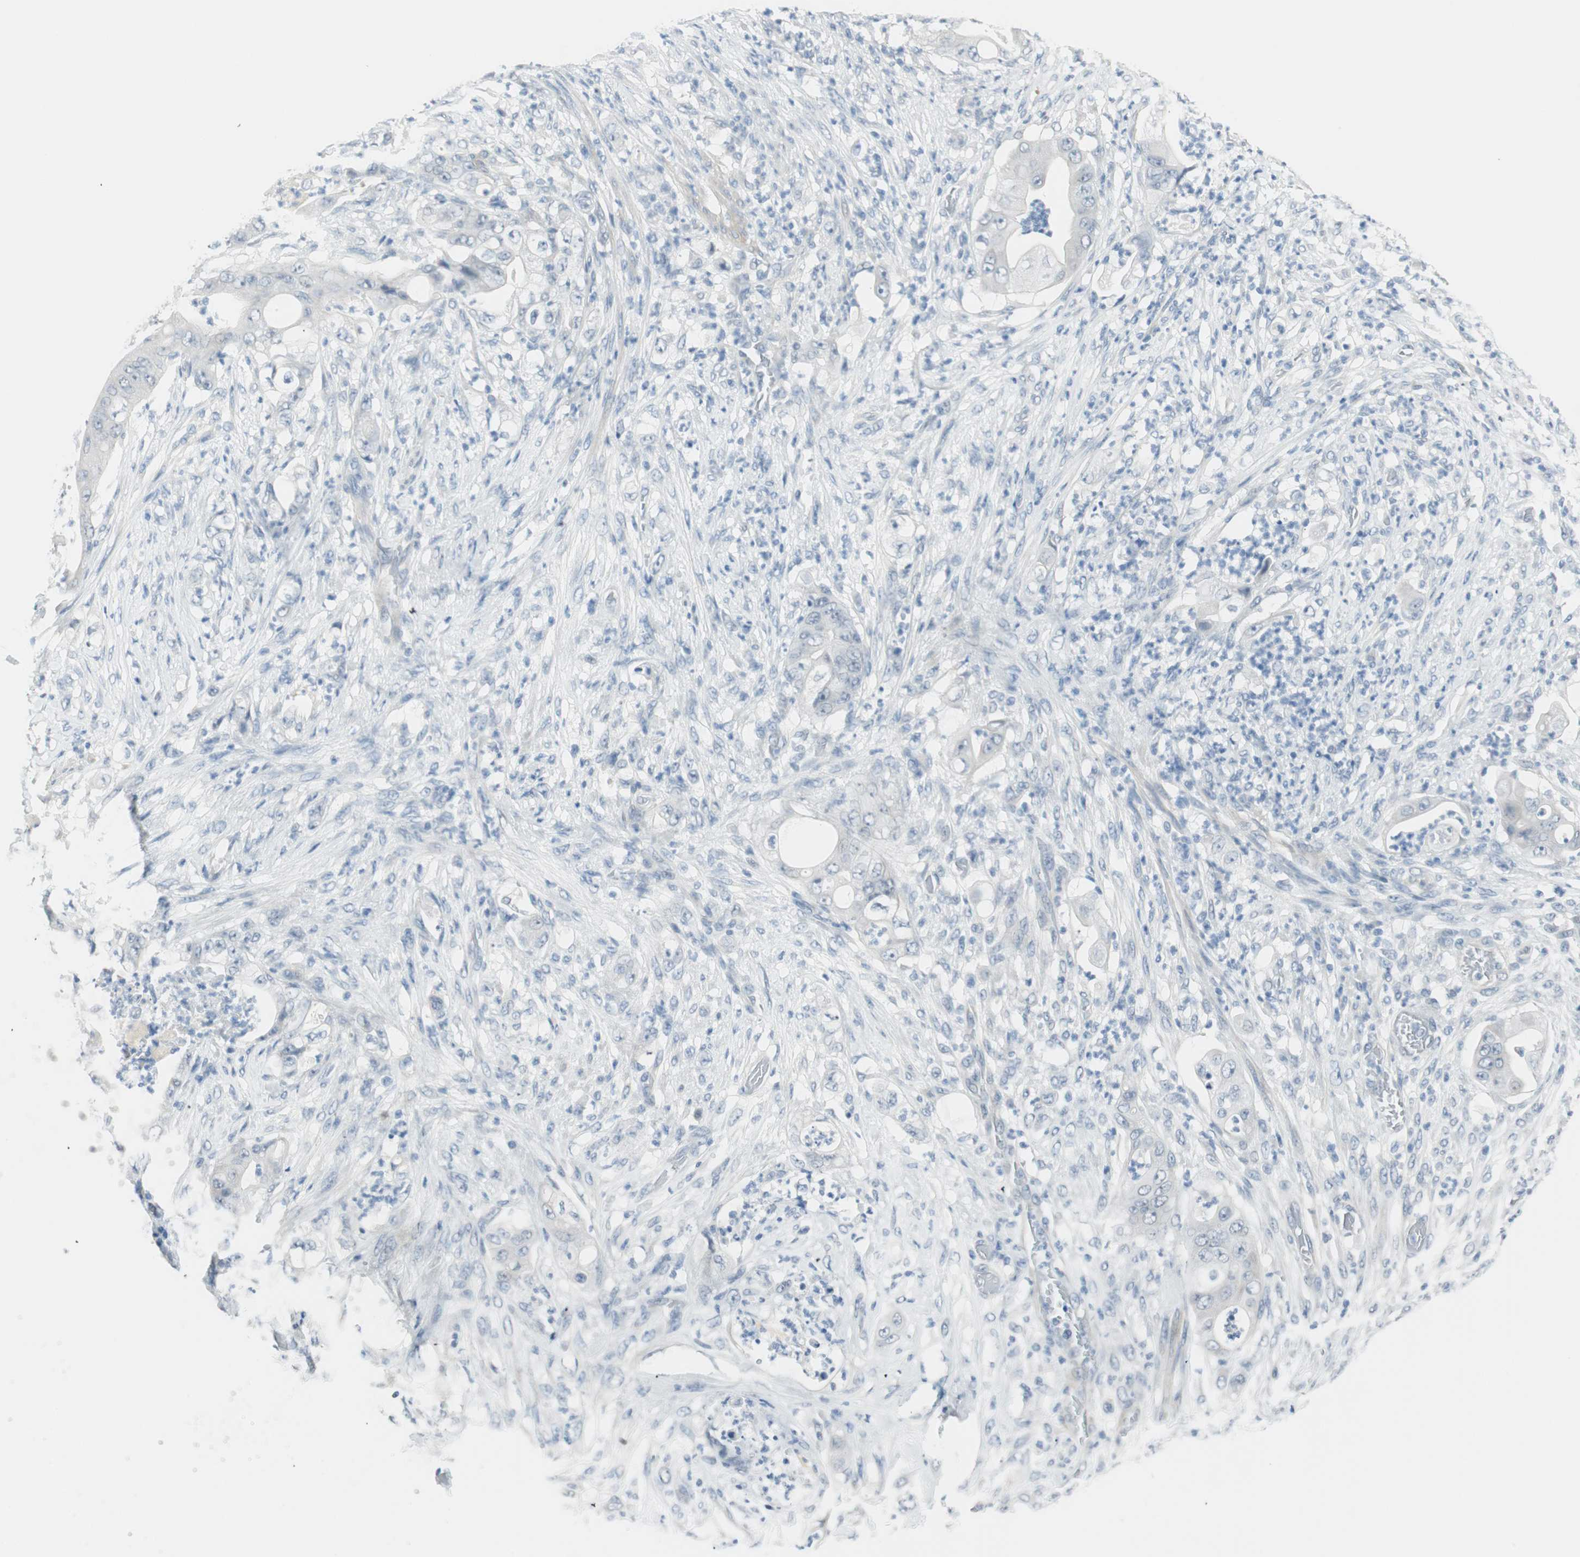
{"staining": {"intensity": "negative", "quantity": "none", "location": "none"}, "tissue": "stomach cancer", "cell_type": "Tumor cells", "image_type": "cancer", "snomed": [{"axis": "morphology", "description": "Adenocarcinoma, NOS"}, {"axis": "topography", "description": "Stomach"}], "caption": "Protein analysis of stomach cancer displays no significant expression in tumor cells.", "gene": "MLLT10", "patient": {"sex": "female", "age": 73}}